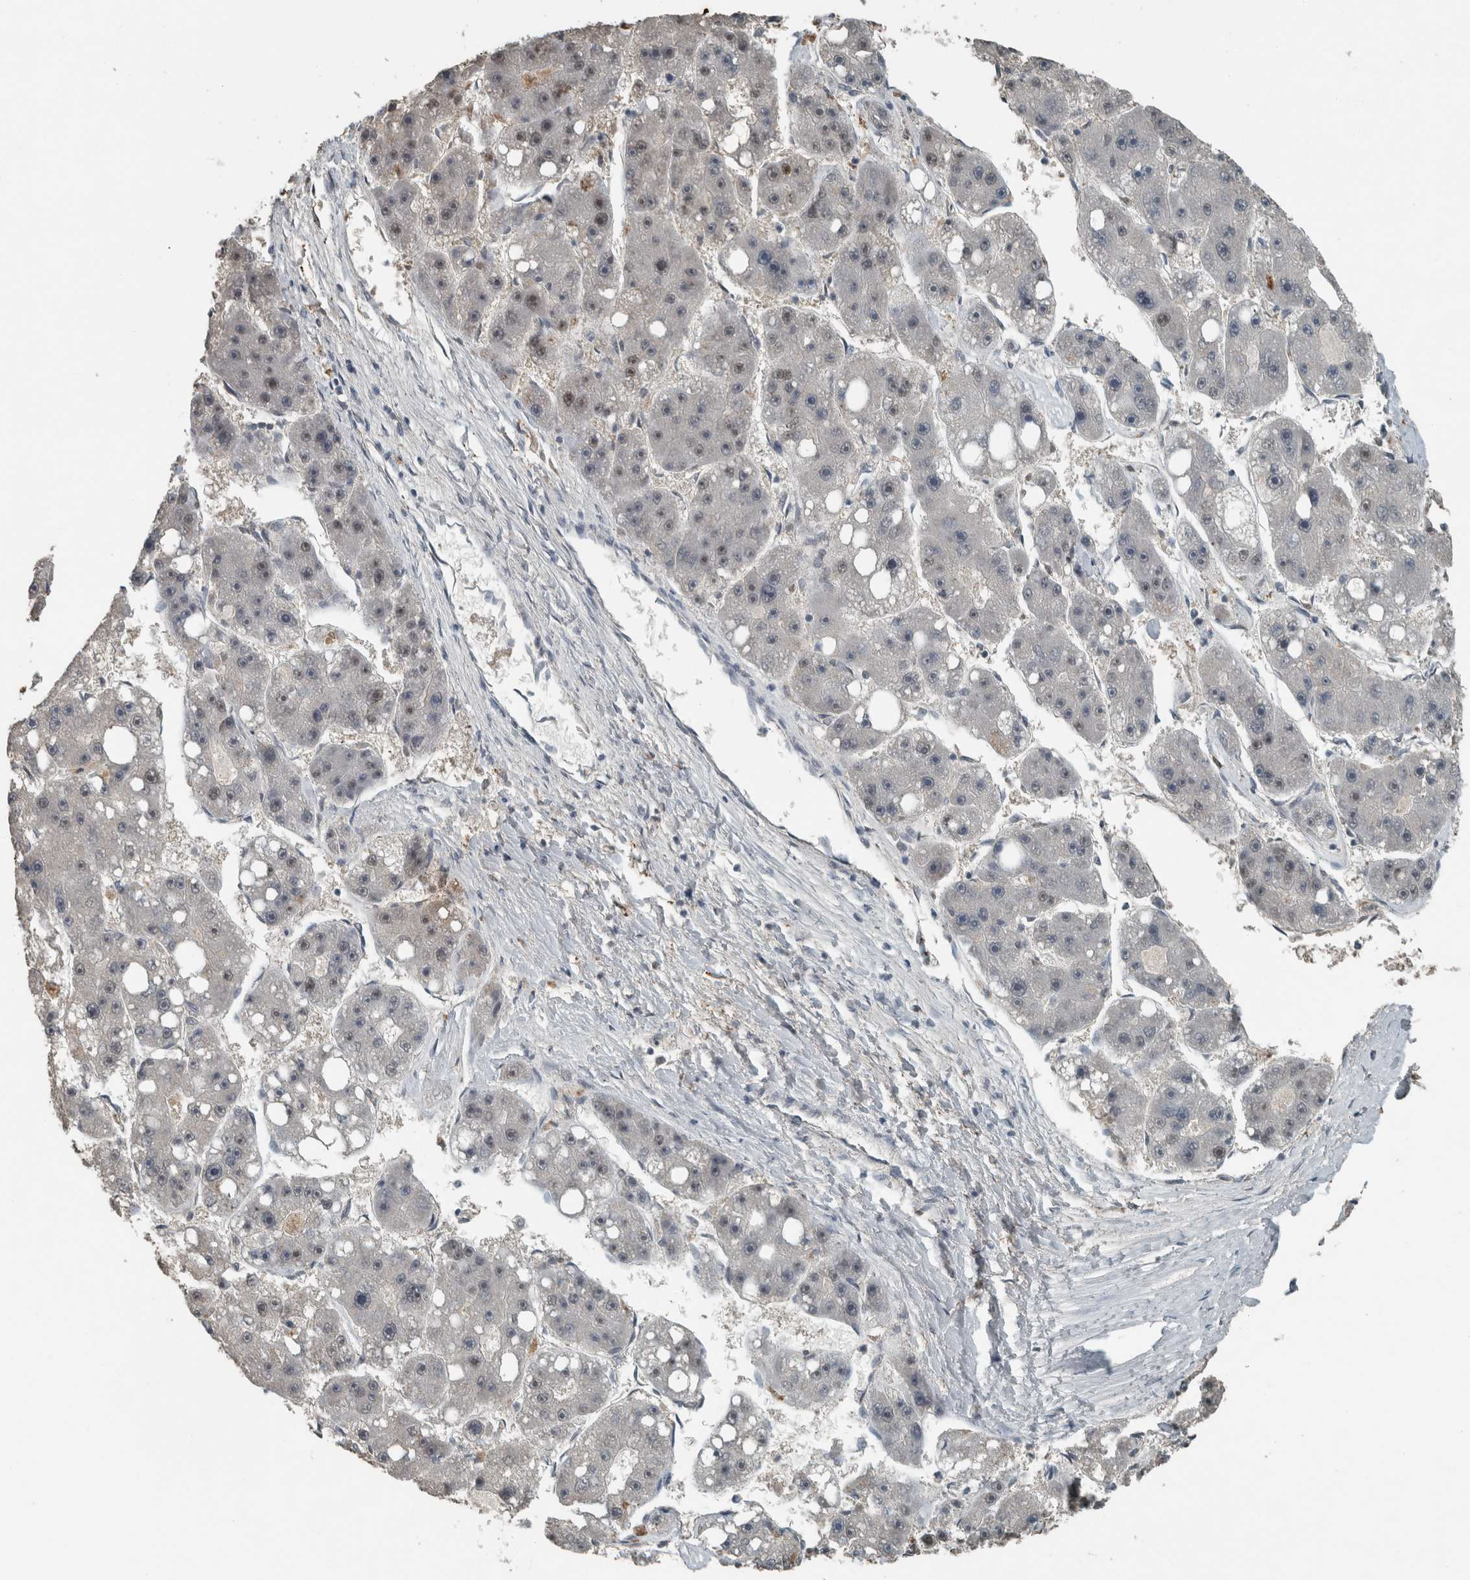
{"staining": {"intensity": "weak", "quantity": "<25%", "location": "nuclear"}, "tissue": "liver cancer", "cell_type": "Tumor cells", "image_type": "cancer", "snomed": [{"axis": "morphology", "description": "Carcinoma, Hepatocellular, NOS"}, {"axis": "topography", "description": "Liver"}], "caption": "The immunohistochemistry (IHC) histopathology image has no significant positivity in tumor cells of liver cancer (hepatocellular carcinoma) tissue. (Immunohistochemistry, brightfield microscopy, high magnification).", "gene": "ZNF24", "patient": {"sex": "female", "age": 61}}